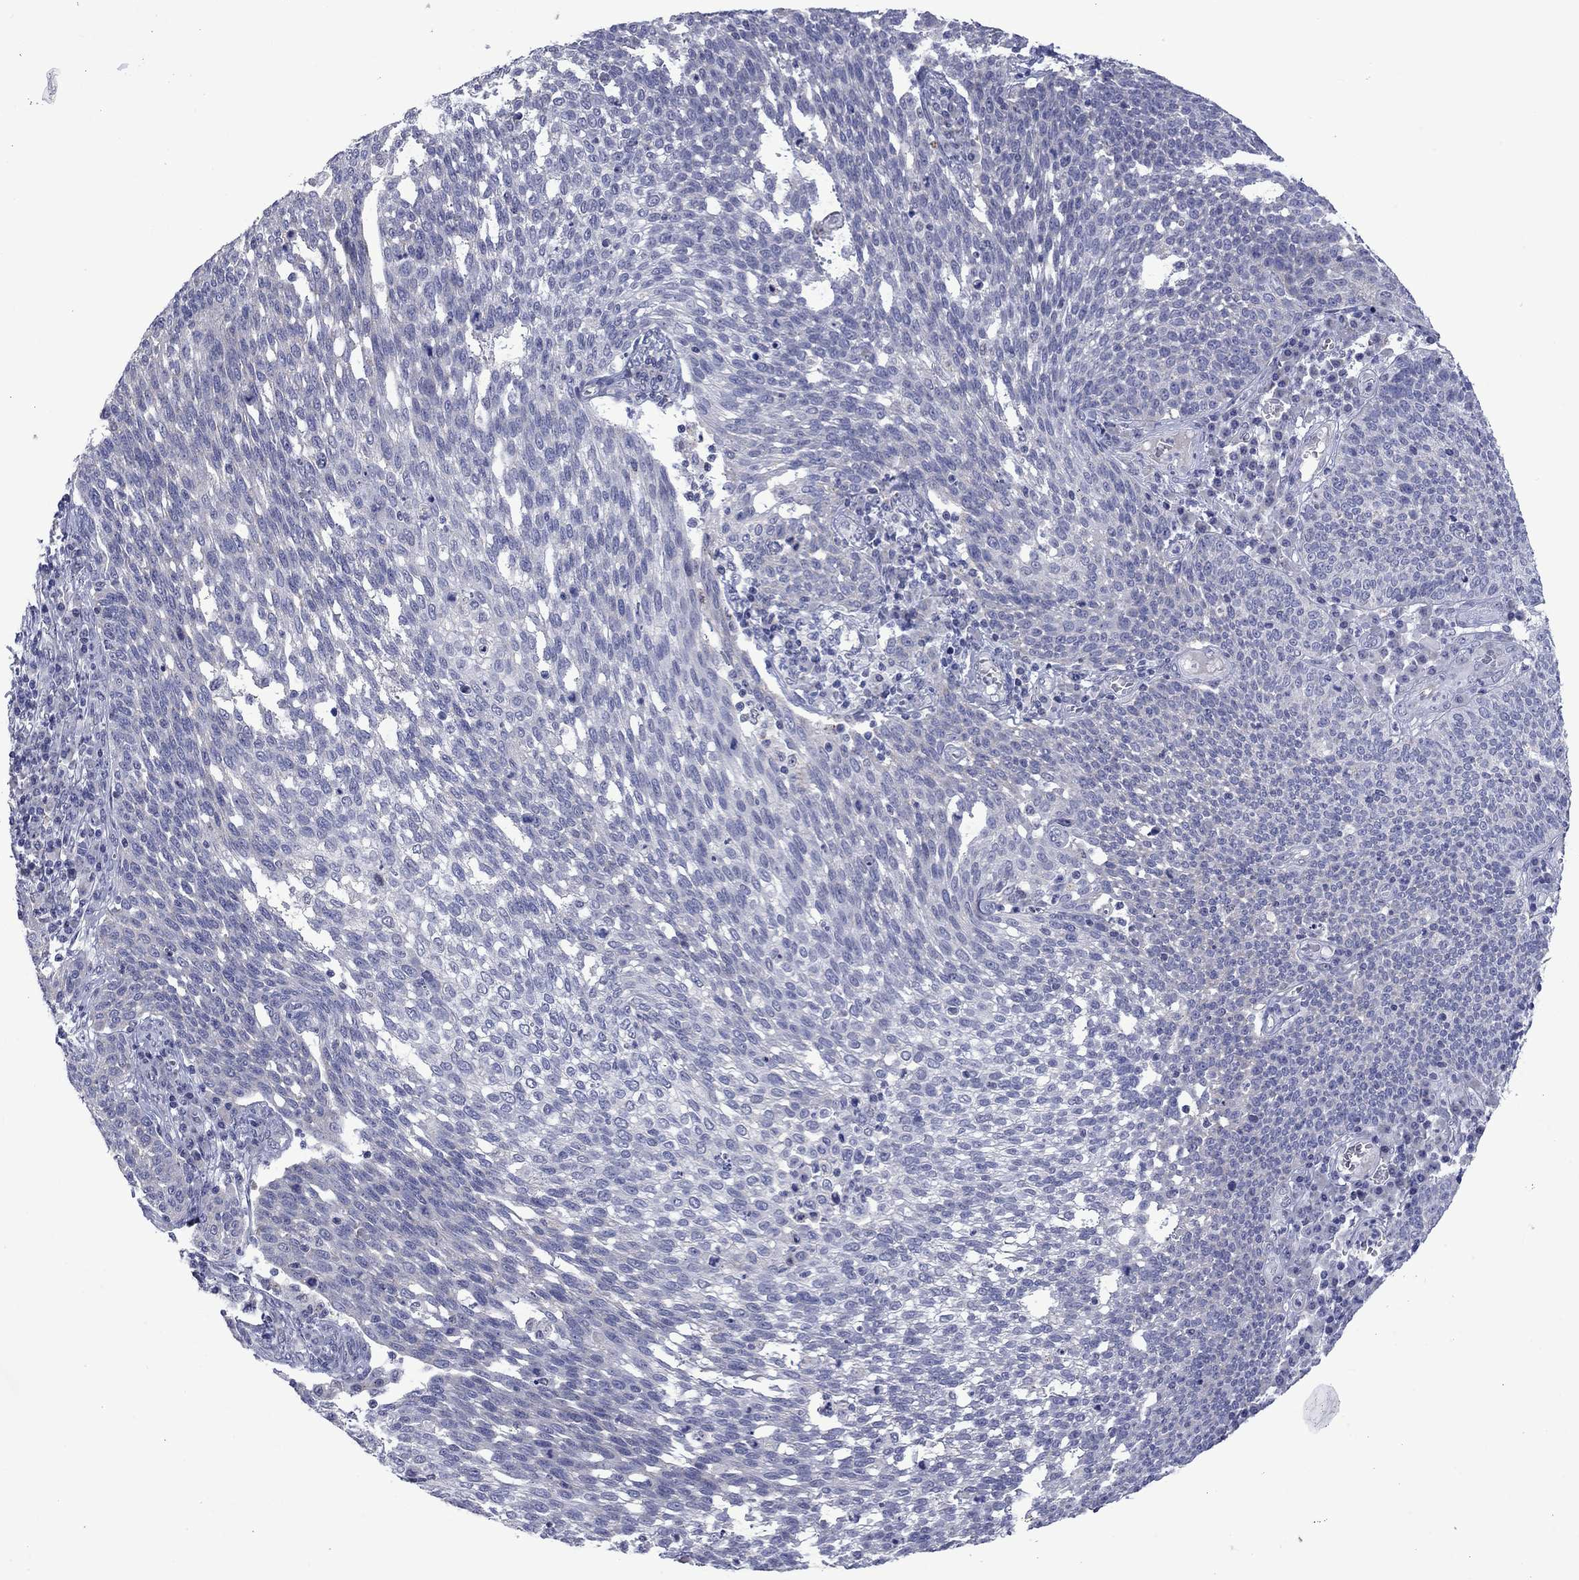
{"staining": {"intensity": "negative", "quantity": "none", "location": "none"}, "tissue": "cervical cancer", "cell_type": "Tumor cells", "image_type": "cancer", "snomed": [{"axis": "morphology", "description": "Squamous cell carcinoma, NOS"}, {"axis": "topography", "description": "Cervix"}], "caption": "IHC photomicrograph of neoplastic tissue: human cervical cancer (squamous cell carcinoma) stained with DAB exhibits no significant protein staining in tumor cells.", "gene": "KCNJ16", "patient": {"sex": "female", "age": 34}}